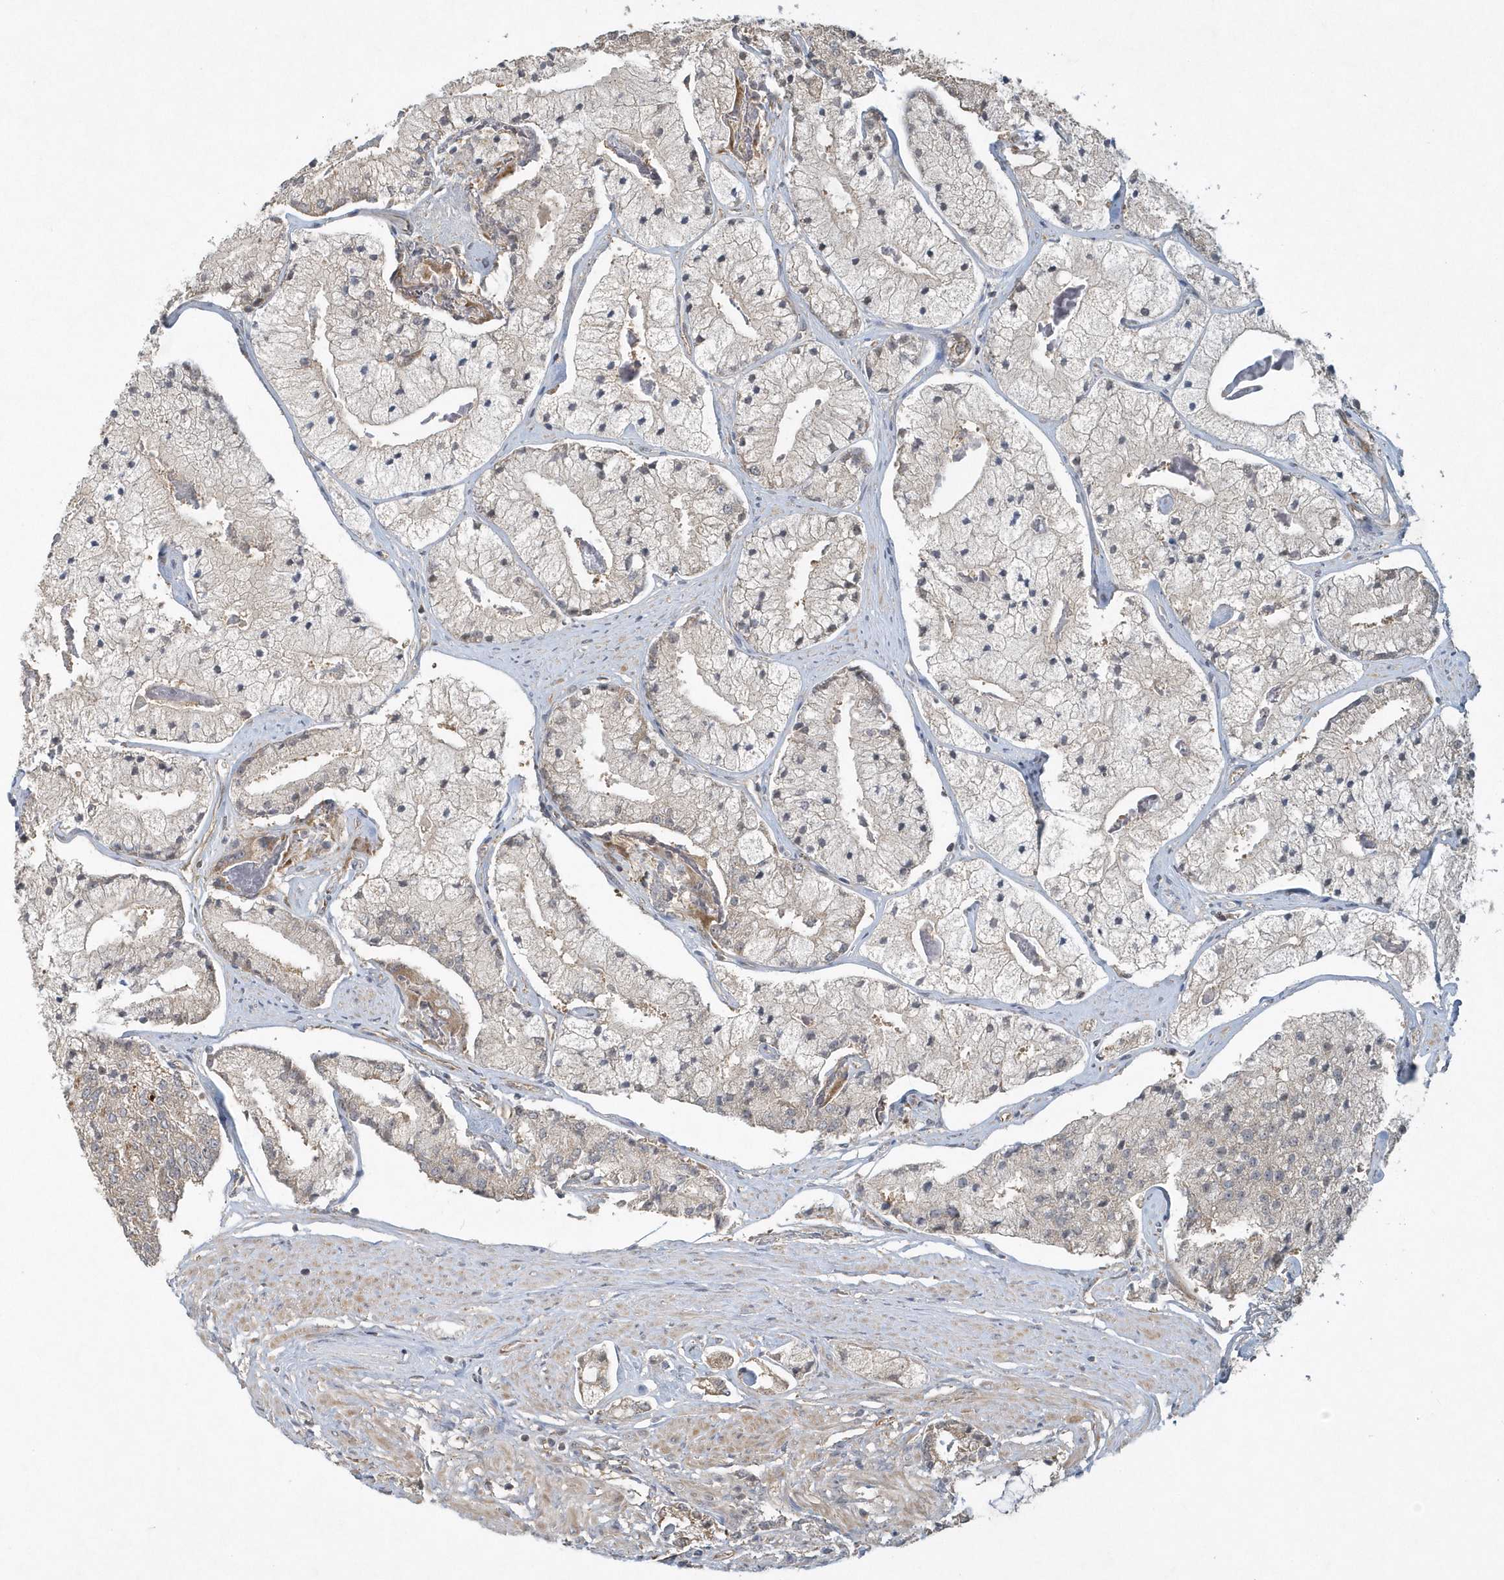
{"staining": {"intensity": "negative", "quantity": "none", "location": "none"}, "tissue": "prostate cancer", "cell_type": "Tumor cells", "image_type": "cancer", "snomed": [{"axis": "morphology", "description": "Adenocarcinoma, High grade"}, {"axis": "topography", "description": "Prostate"}], "caption": "This photomicrograph is of prostate cancer stained with immunohistochemistry to label a protein in brown with the nuclei are counter-stained blue. There is no positivity in tumor cells. Nuclei are stained in blue.", "gene": "THG1L", "patient": {"sex": "male", "age": 50}}